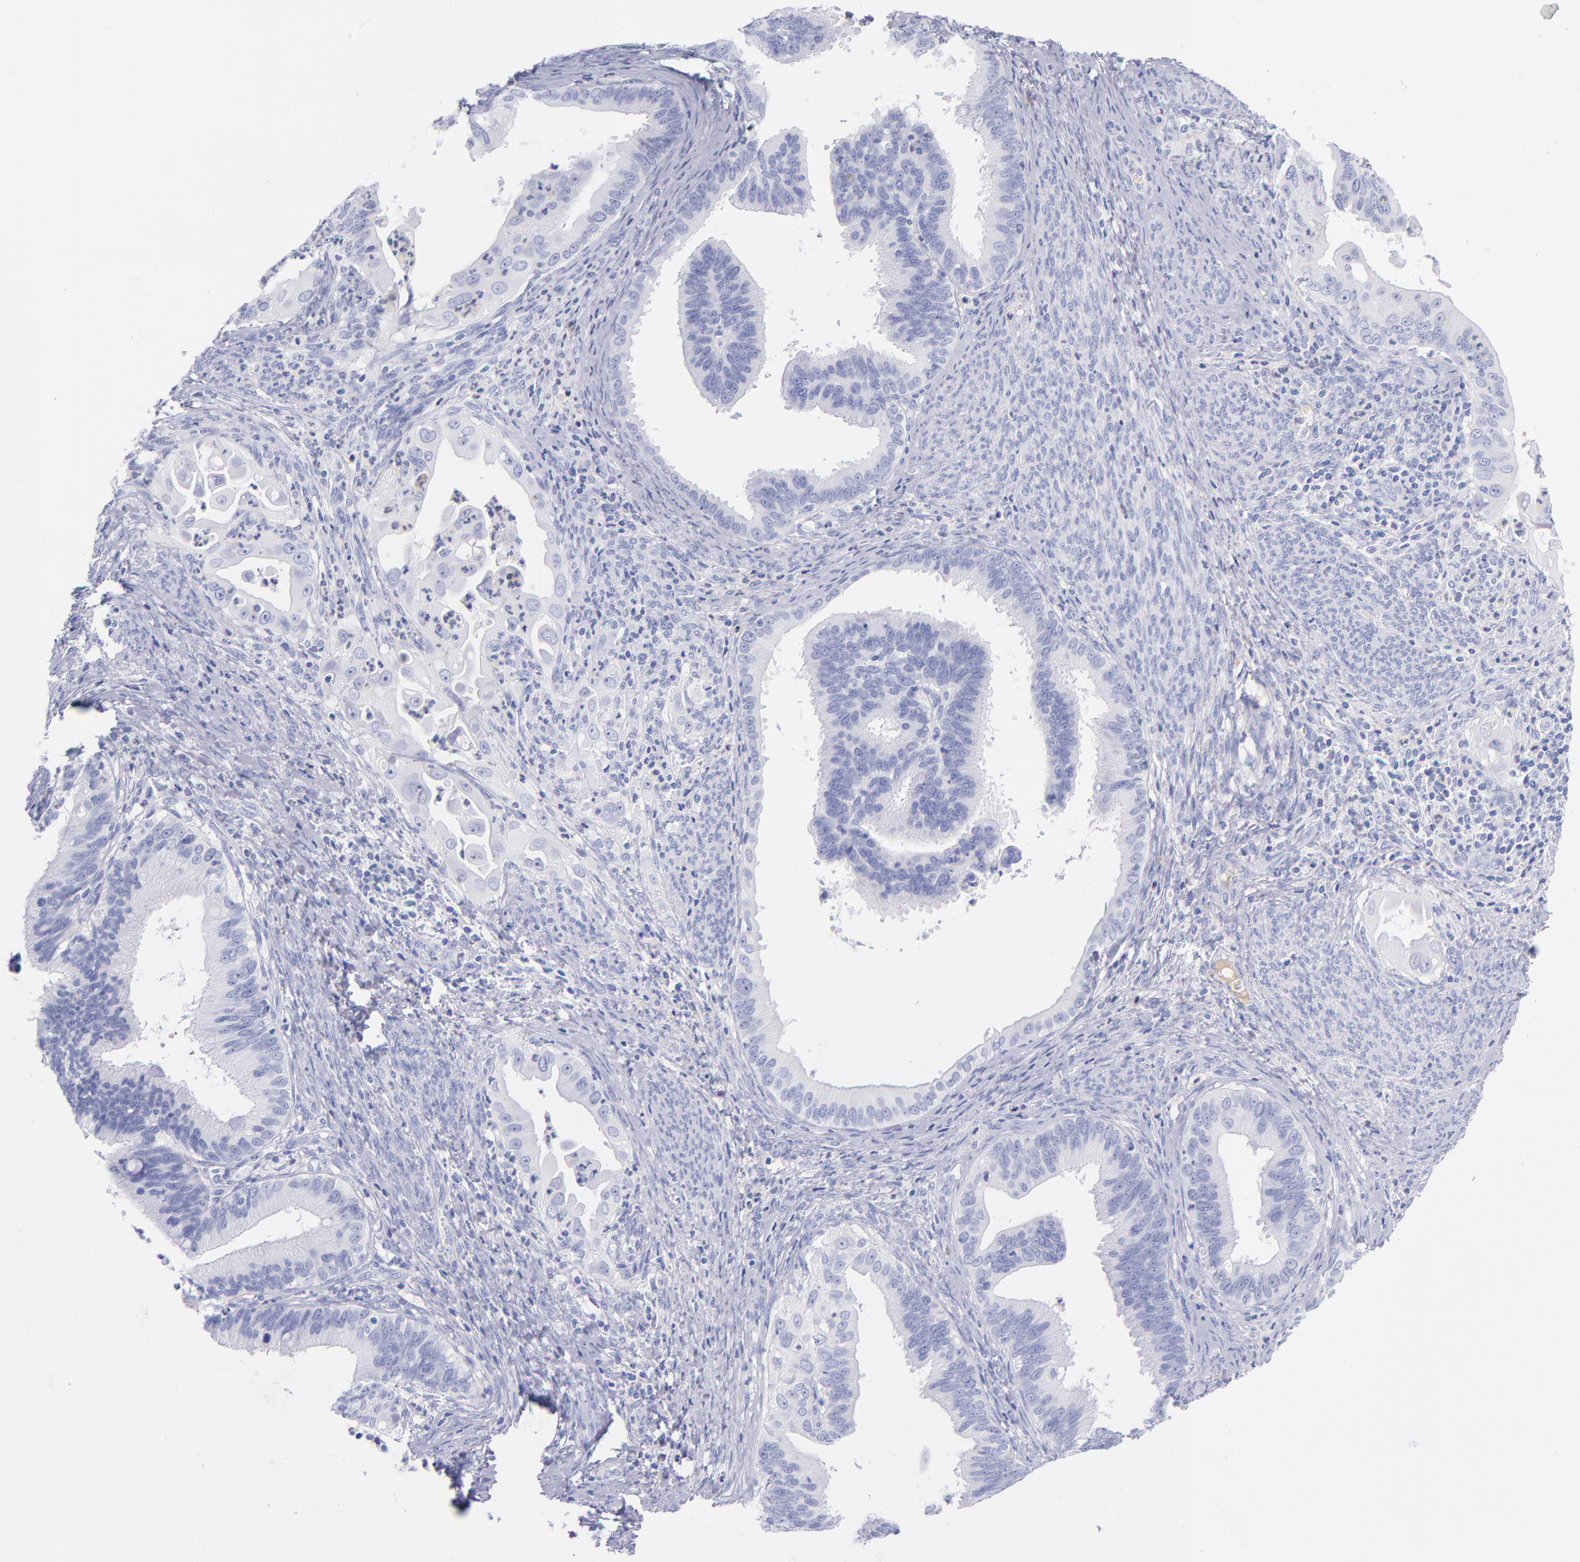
{"staining": {"intensity": "negative", "quantity": "none", "location": "none"}, "tissue": "cervical cancer", "cell_type": "Tumor cells", "image_type": "cancer", "snomed": [{"axis": "morphology", "description": "Adenocarcinoma, NOS"}, {"axis": "topography", "description": "Cervix"}], "caption": "Immunohistochemistry (IHC) of cervical cancer reveals no positivity in tumor cells.", "gene": "HP", "patient": {"sex": "female", "age": 47}}